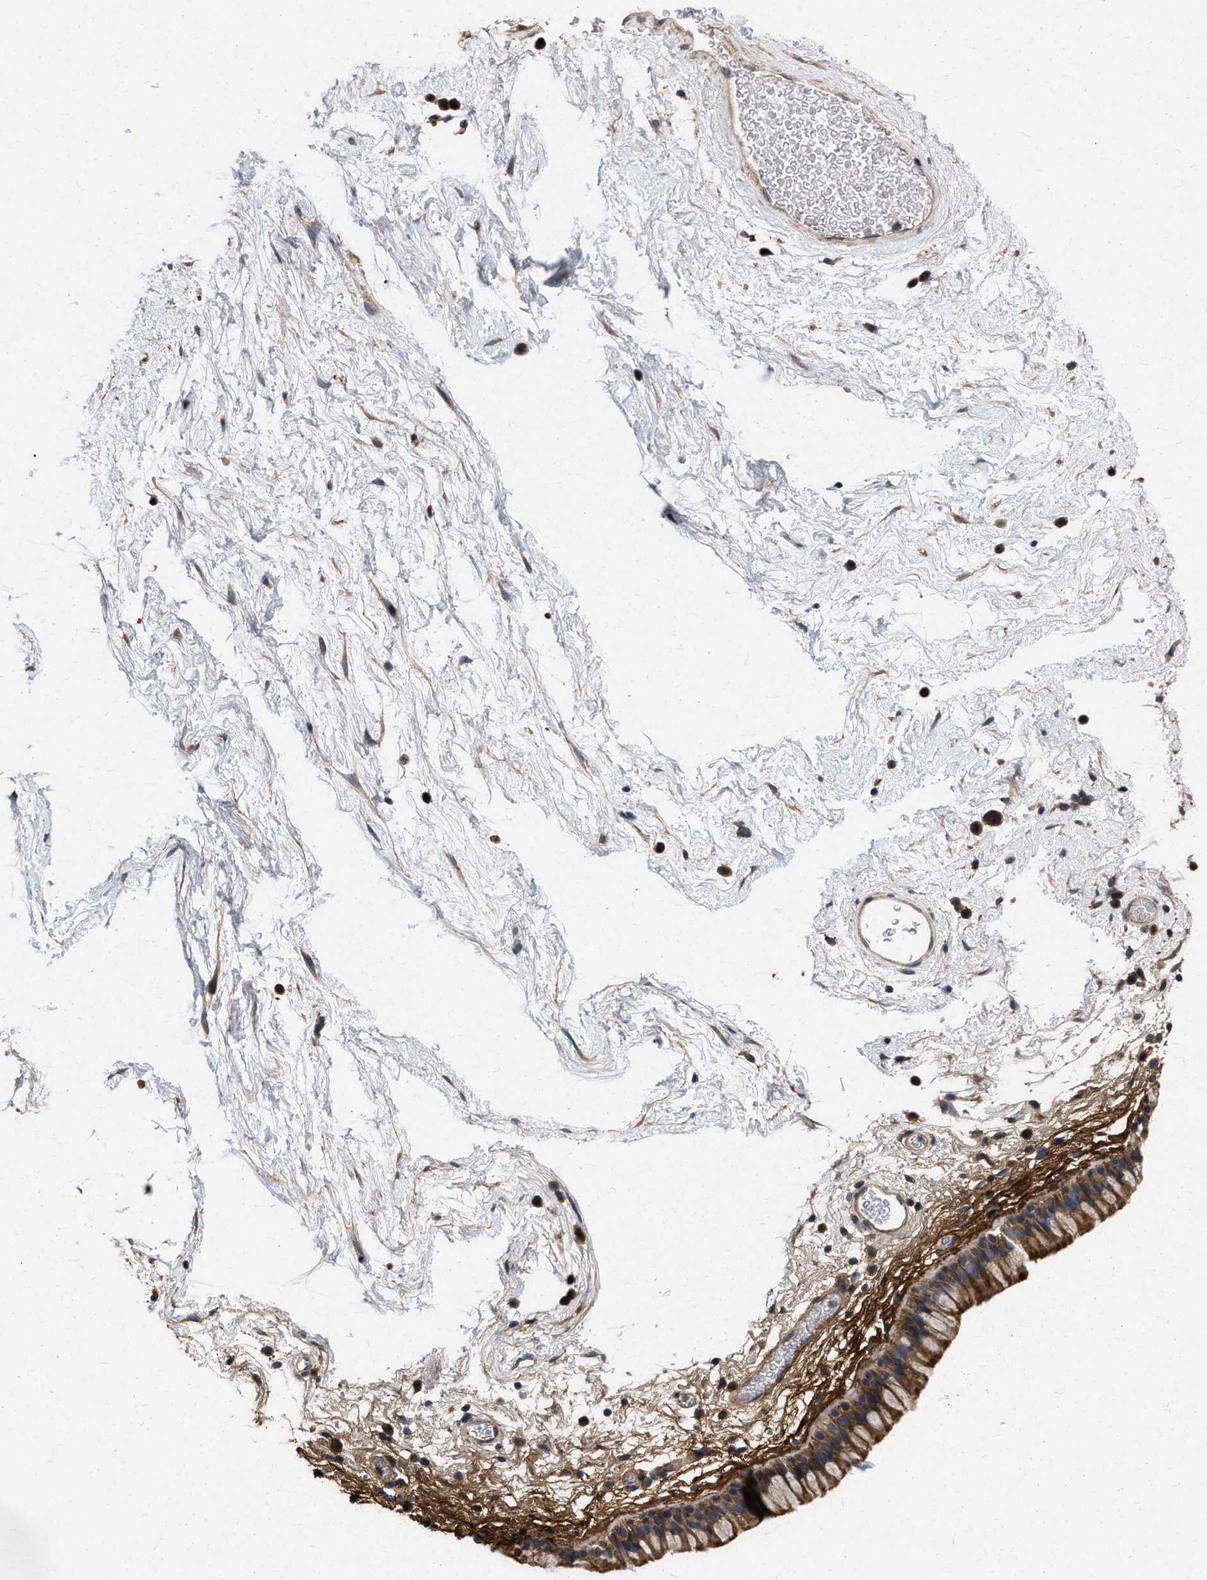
{"staining": {"intensity": "moderate", "quantity": ">75%", "location": "cytoplasmic/membranous"}, "tissue": "nasopharynx", "cell_type": "Respiratory epithelial cells", "image_type": "normal", "snomed": [{"axis": "morphology", "description": "Normal tissue, NOS"}, {"axis": "morphology", "description": "Inflammation, NOS"}, {"axis": "topography", "description": "Nasopharynx"}], "caption": "High-magnification brightfield microscopy of normal nasopharynx stained with DAB (3,3'-diaminobenzidine) (brown) and counterstained with hematoxylin (blue). respiratory epithelial cells exhibit moderate cytoplasmic/membranous staining is appreciated in about>75% of cells. The protein is stained brown, and the nuclei are stained in blue (DAB (3,3'-diaminobenzidine) IHC with brightfield microscopy, high magnification).", "gene": "CDKN2C", "patient": {"sex": "male", "age": 48}}